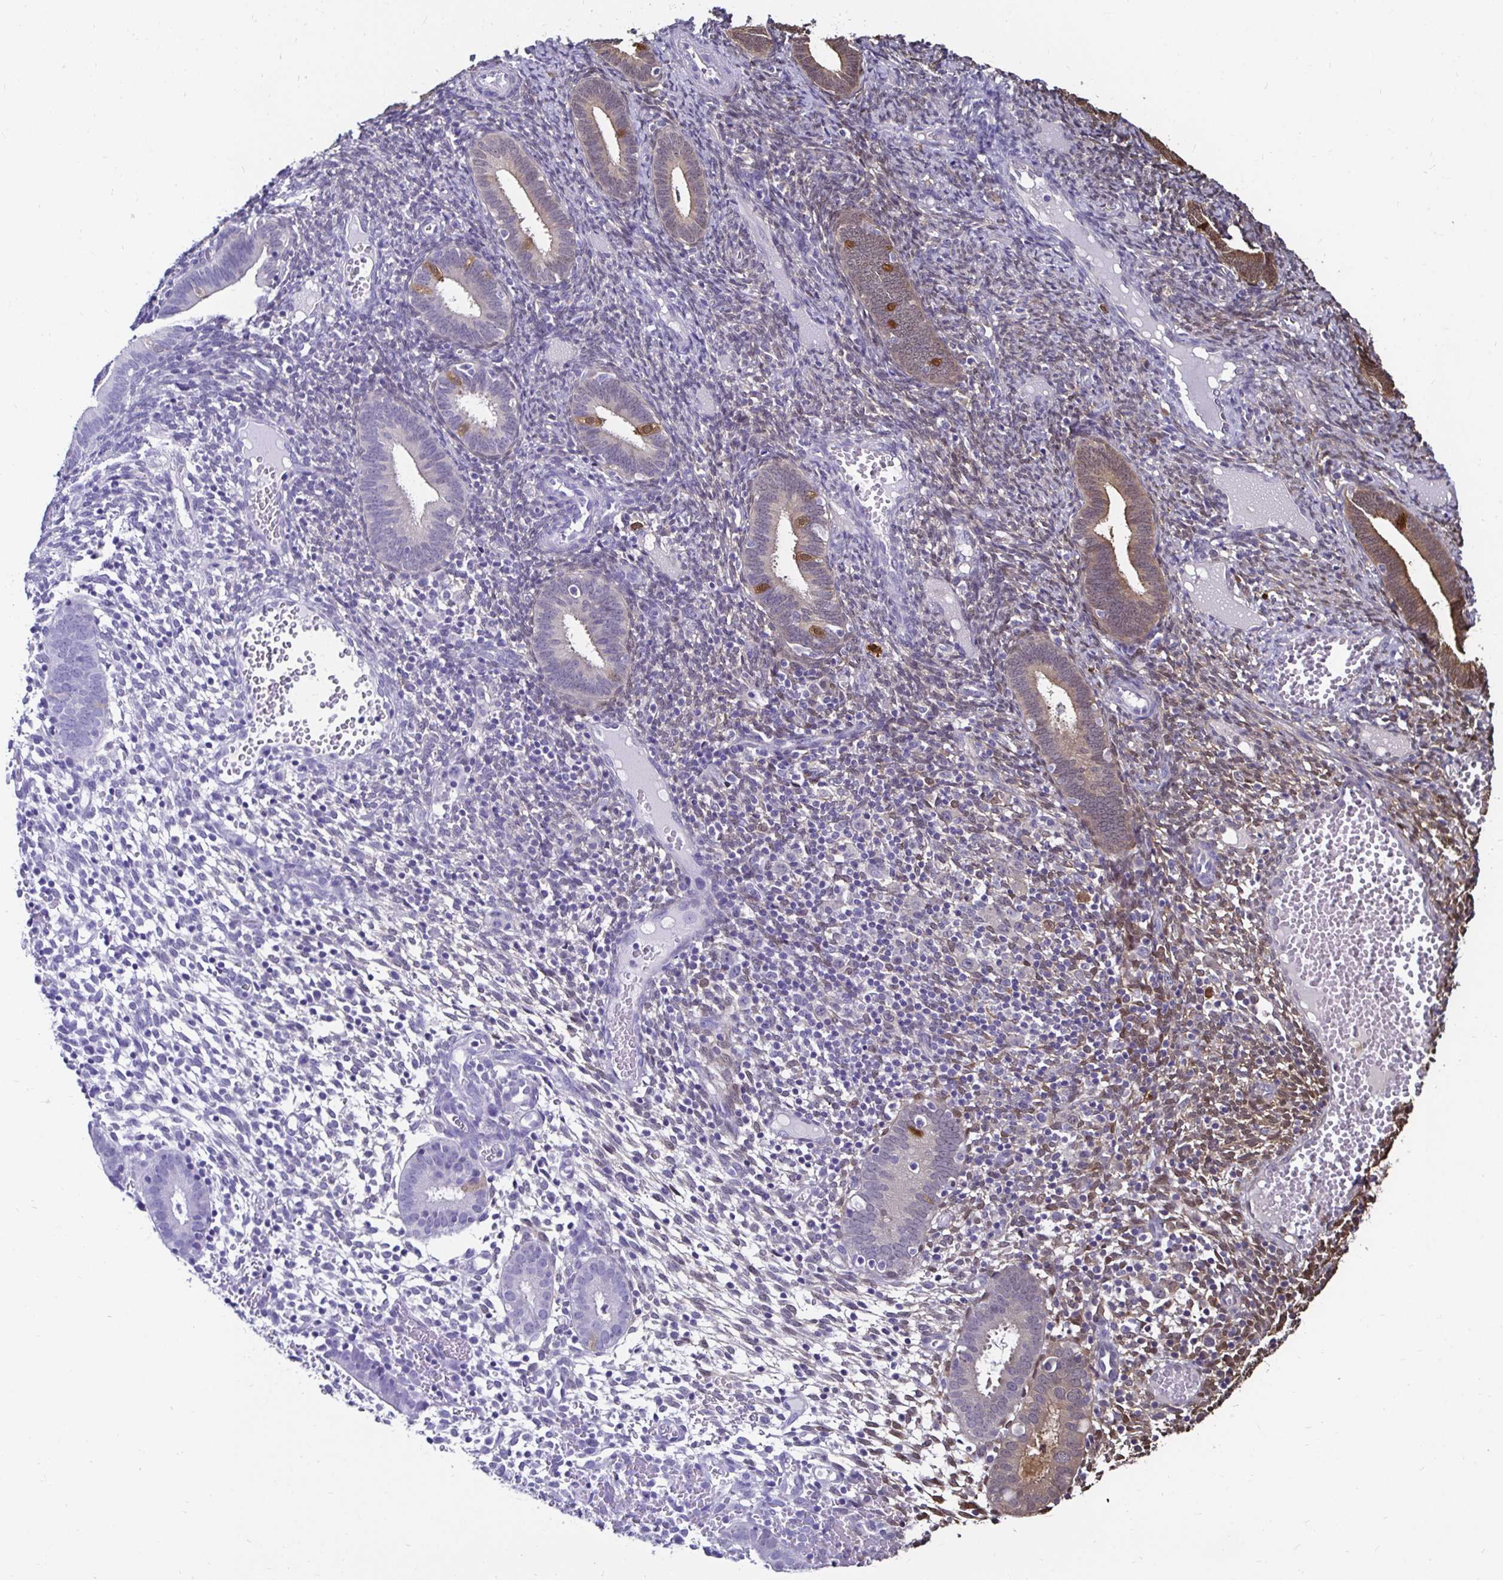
{"staining": {"intensity": "weak", "quantity": "<25%", "location": "cytoplasmic/membranous"}, "tissue": "endometrium", "cell_type": "Cells in endometrial stroma", "image_type": "normal", "snomed": [{"axis": "morphology", "description": "Normal tissue, NOS"}, {"axis": "topography", "description": "Endometrium"}], "caption": "DAB (3,3'-diaminobenzidine) immunohistochemical staining of normal endometrium exhibits no significant positivity in cells in endometrial stroma. The staining was performed using DAB to visualize the protein expression in brown, while the nuclei were stained in blue with hematoxylin (Magnification: 20x).", "gene": "TXN", "patient": {"sex": "female", "age": 41}}